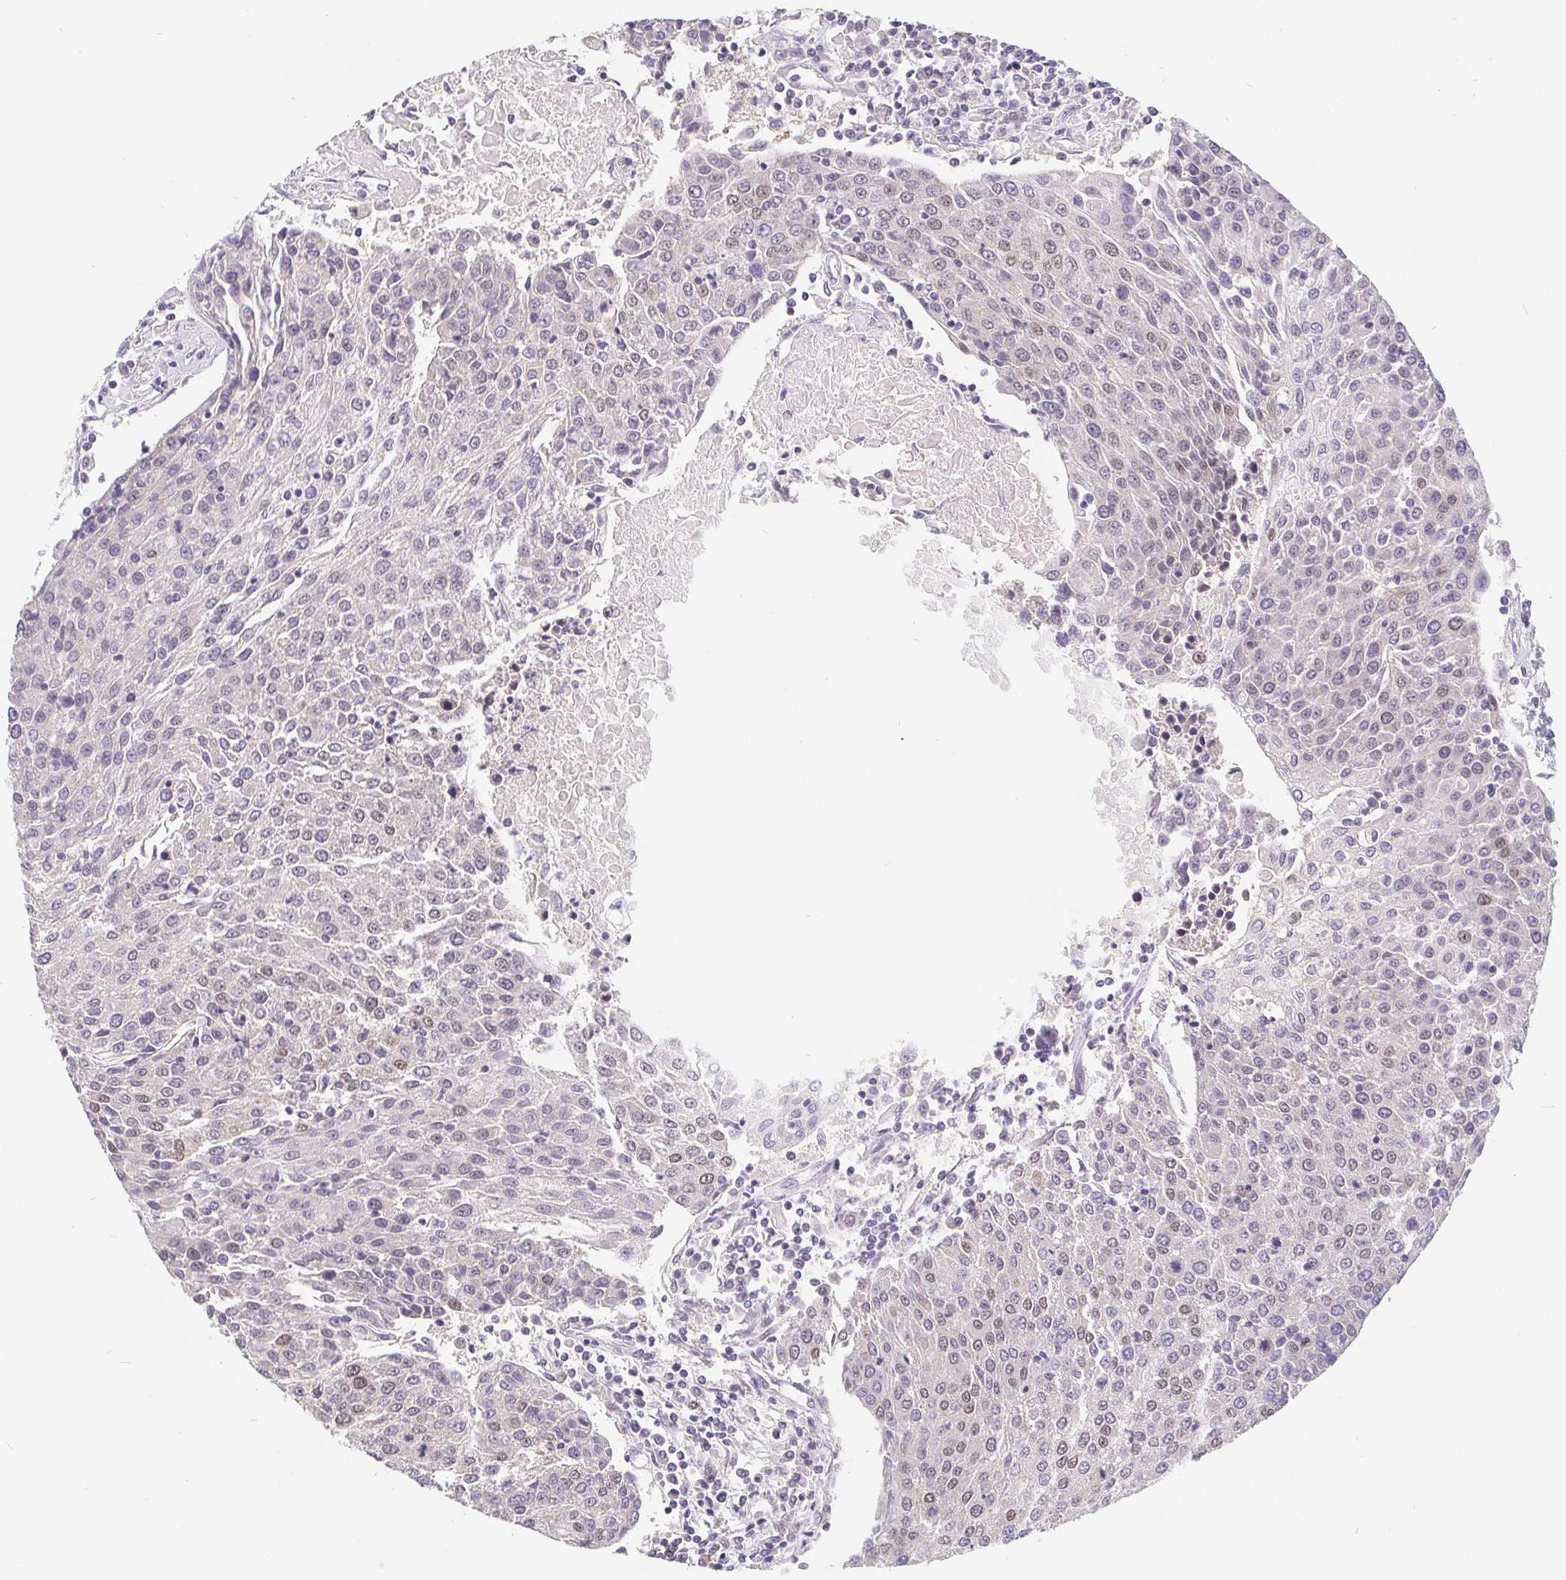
{"staining": {"intensity": "negative", "quantity": "none", "location": "none"}, "tissue": "urothelial cancer", "cell_type": "Tumor cells", "image_type": "cancer", "snomed": [{"axis": "morphology", "description": "Urothelial carcinoma, High grade"}, {"axis": "topography", "description": "Urinary bladder"}], "caption": "High-grade urothelial carcinoma was stained to show a protein in brown. There is no significant positivity in tumor cells. (DAB (3,3'-diaminobenzidine) IHC, high magnification).", "gene": "POU2F1", "patient": {"sex": "female", "age": 85}}